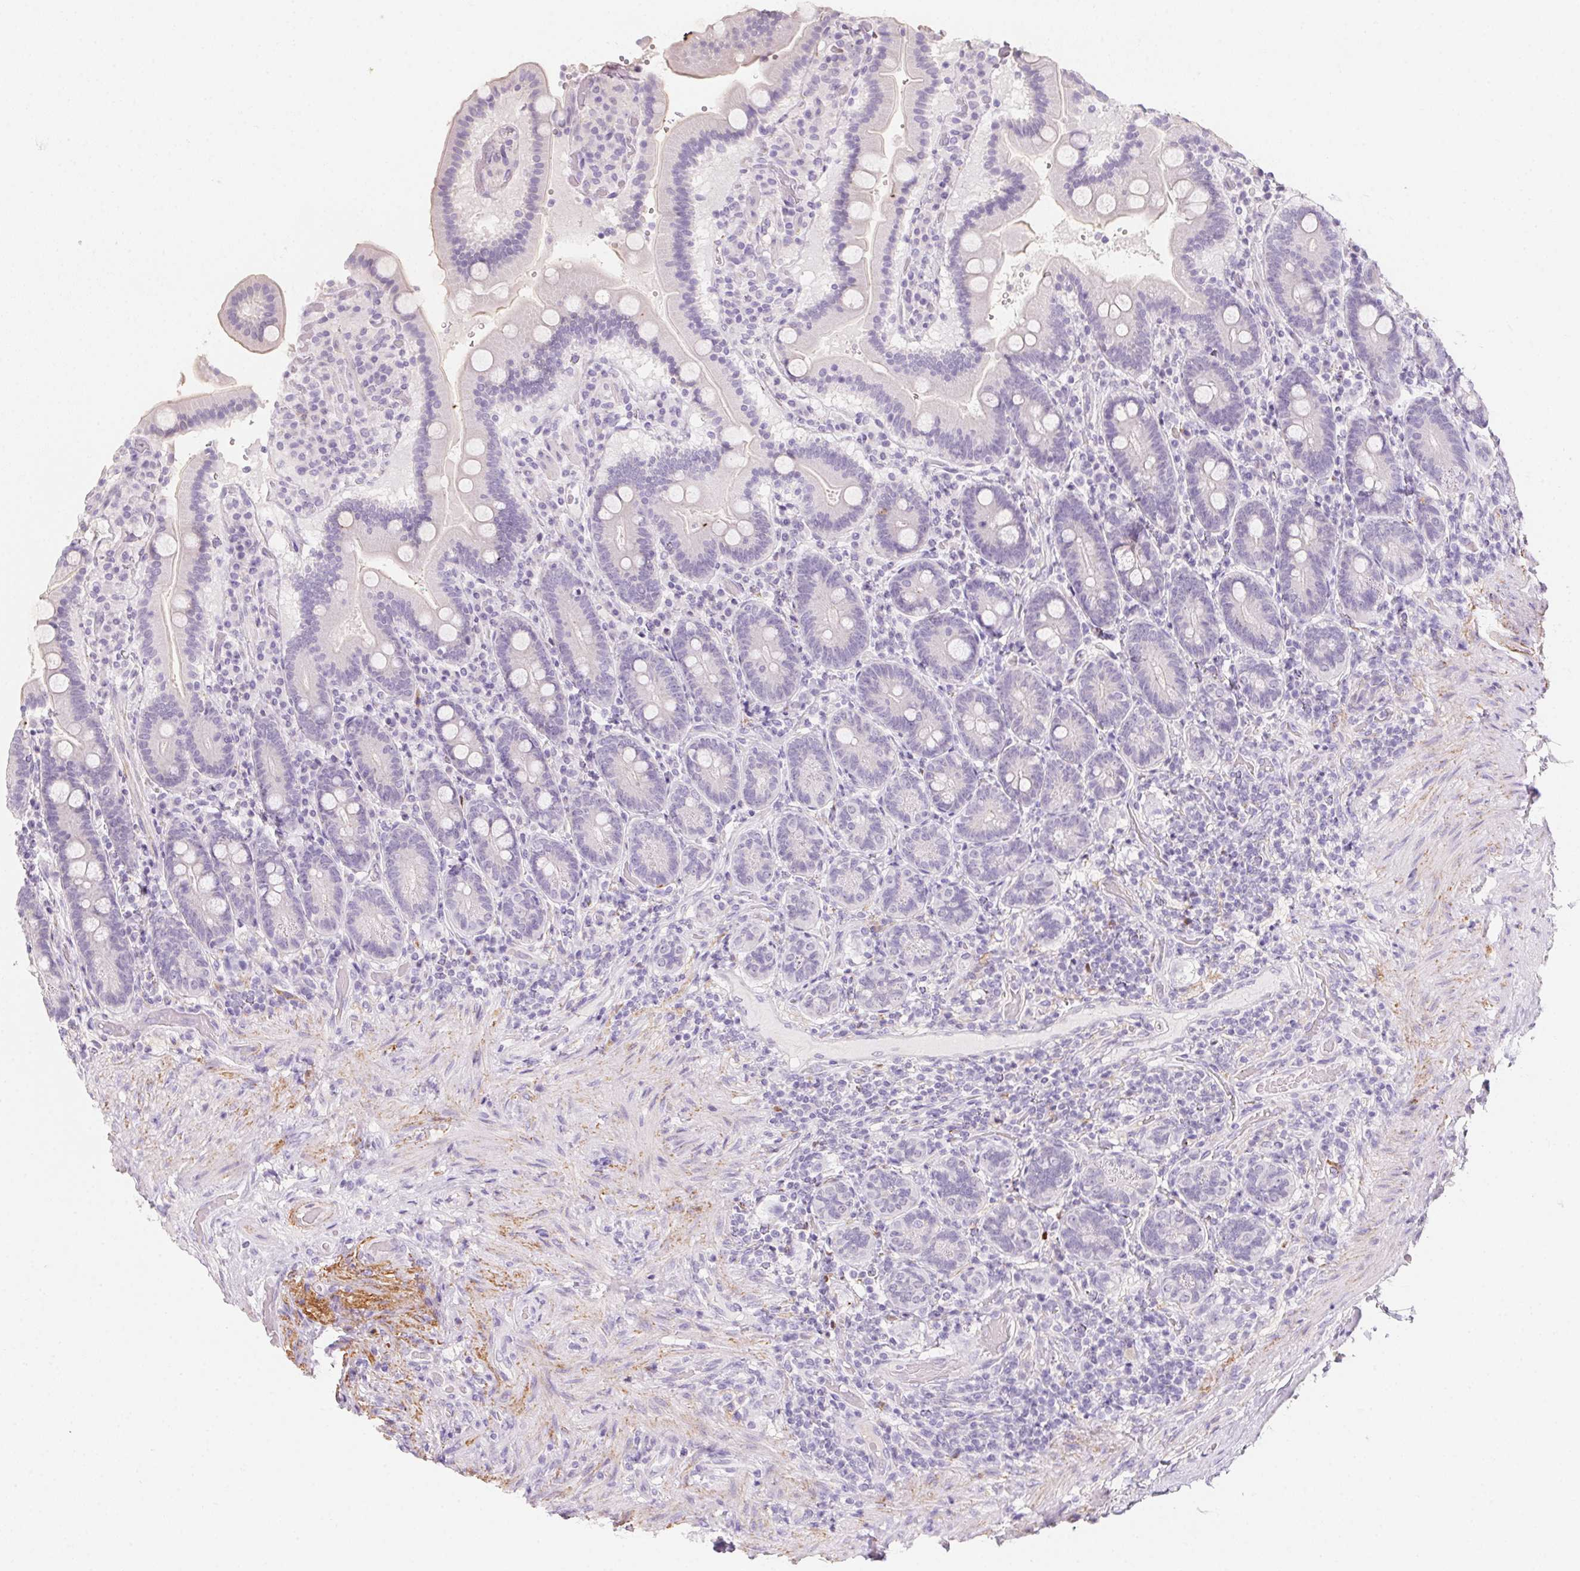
{"staining": {"intensity": "negative", "quantity": "none", "location": "none"}, "tissue": "duodenum", "cell_type": "Glandular cells", "image_type": "normal", "snomed": [{"axis": "morphology", "description": "Normal tissue, NOS"}, {"axis": "topography", "description": "Duodenum"}], "caption": "Glandular cells show no significant positivity in normal duodenum.", "gene": "MYL4", "patient": {"sex": "female", "age": 62}}